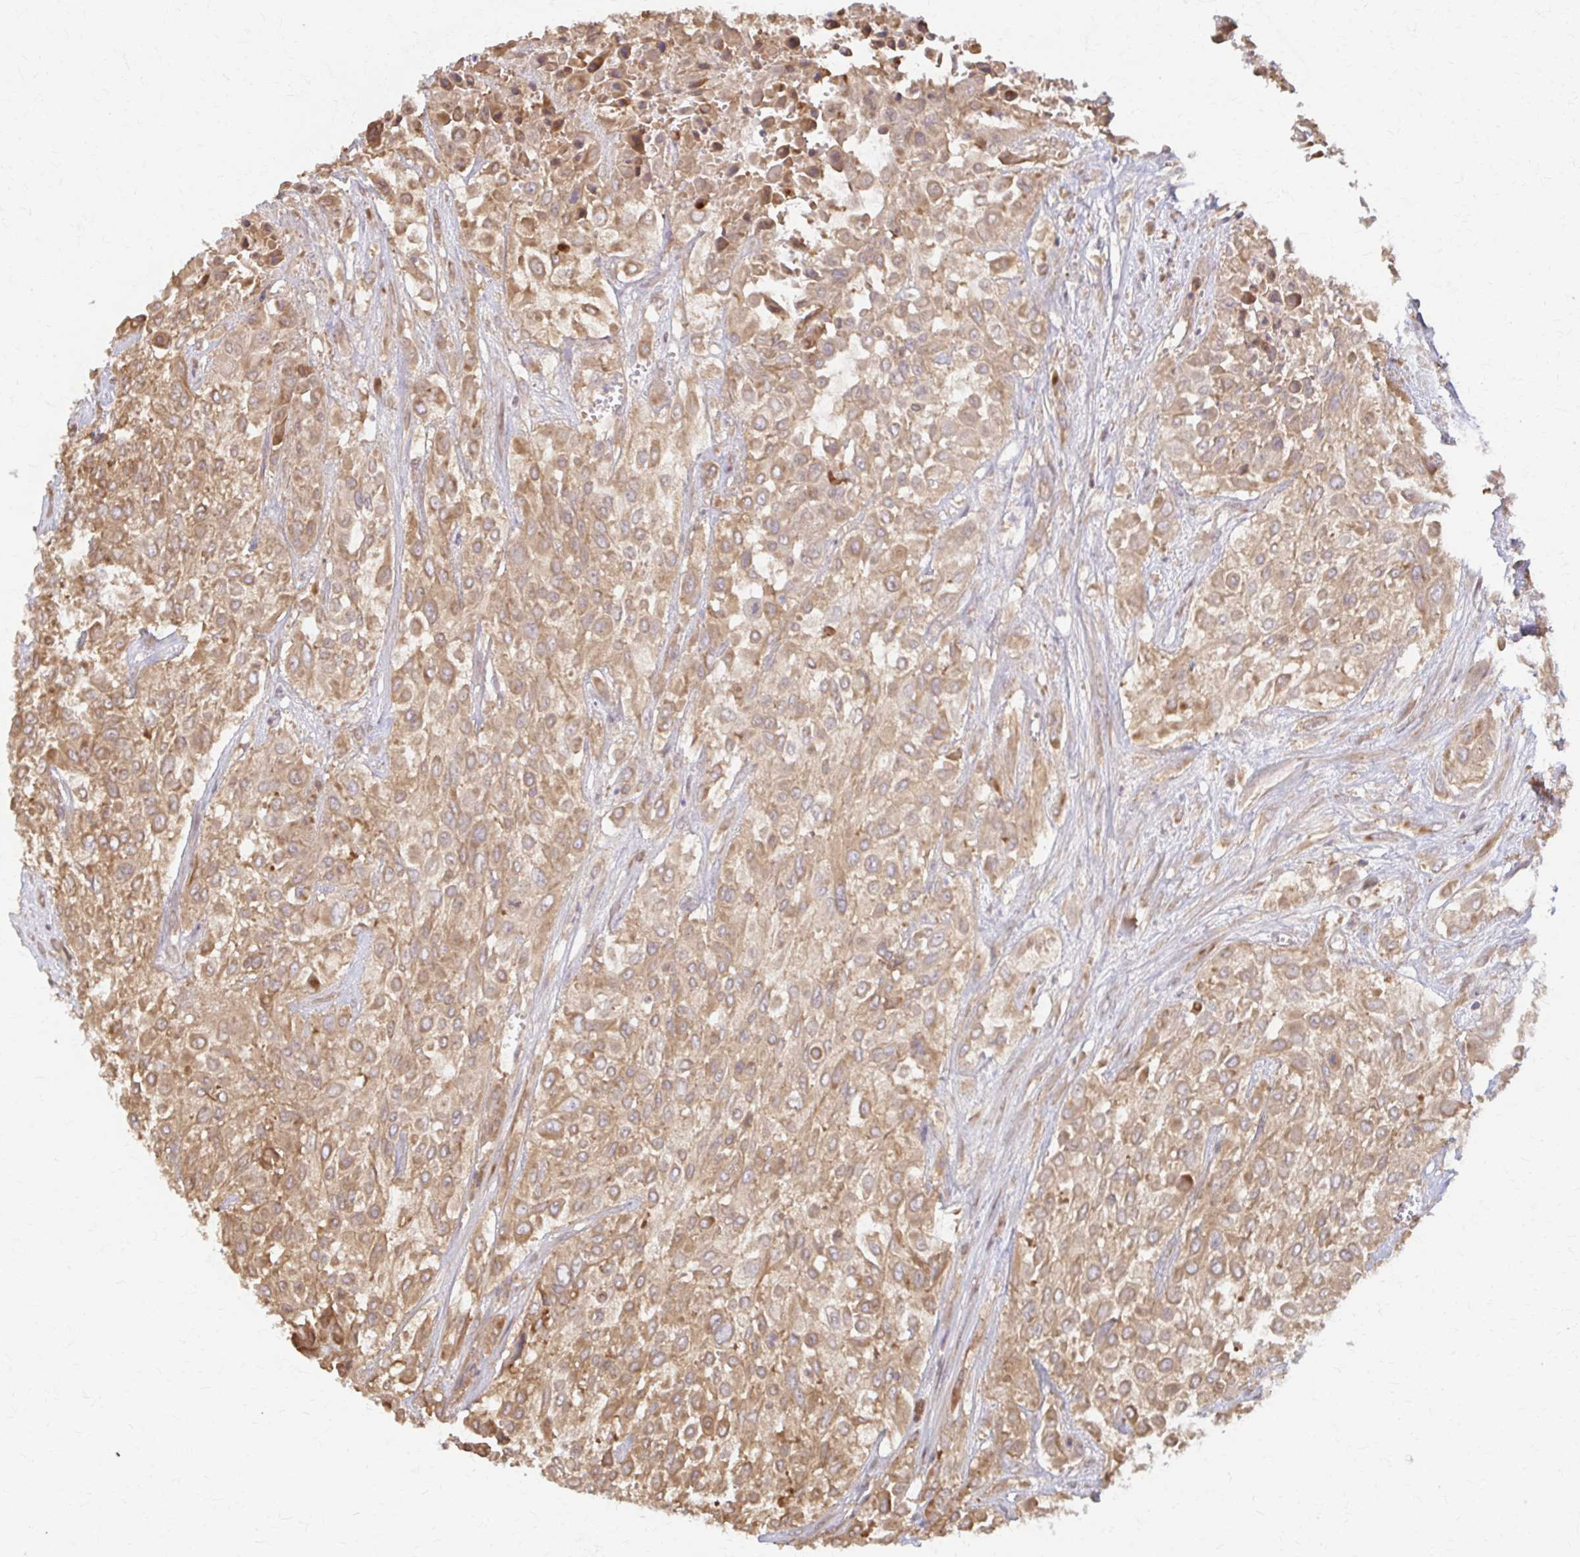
{"staining": {"intensity": "moderate", "quantity": ">75%", "location": "cytoplasmic/membranous"}, "tissue": "urothelial cancer", "cell_type": "Tumor cells", "image_type": "cancer", "snomed": [{"axis": "morphology", "description": "Urothelial carcinoma, High grade"}, {"axis": "topography", "description": "Urinary bladder"}], "caption": "Tumor cells show medium levels of moderate cytoplasmic/membranous staining in about >75% of cells in urothelial cancer.", "gene": "ARHGAP35", "patient": {"sex": "male", "age": 57}}